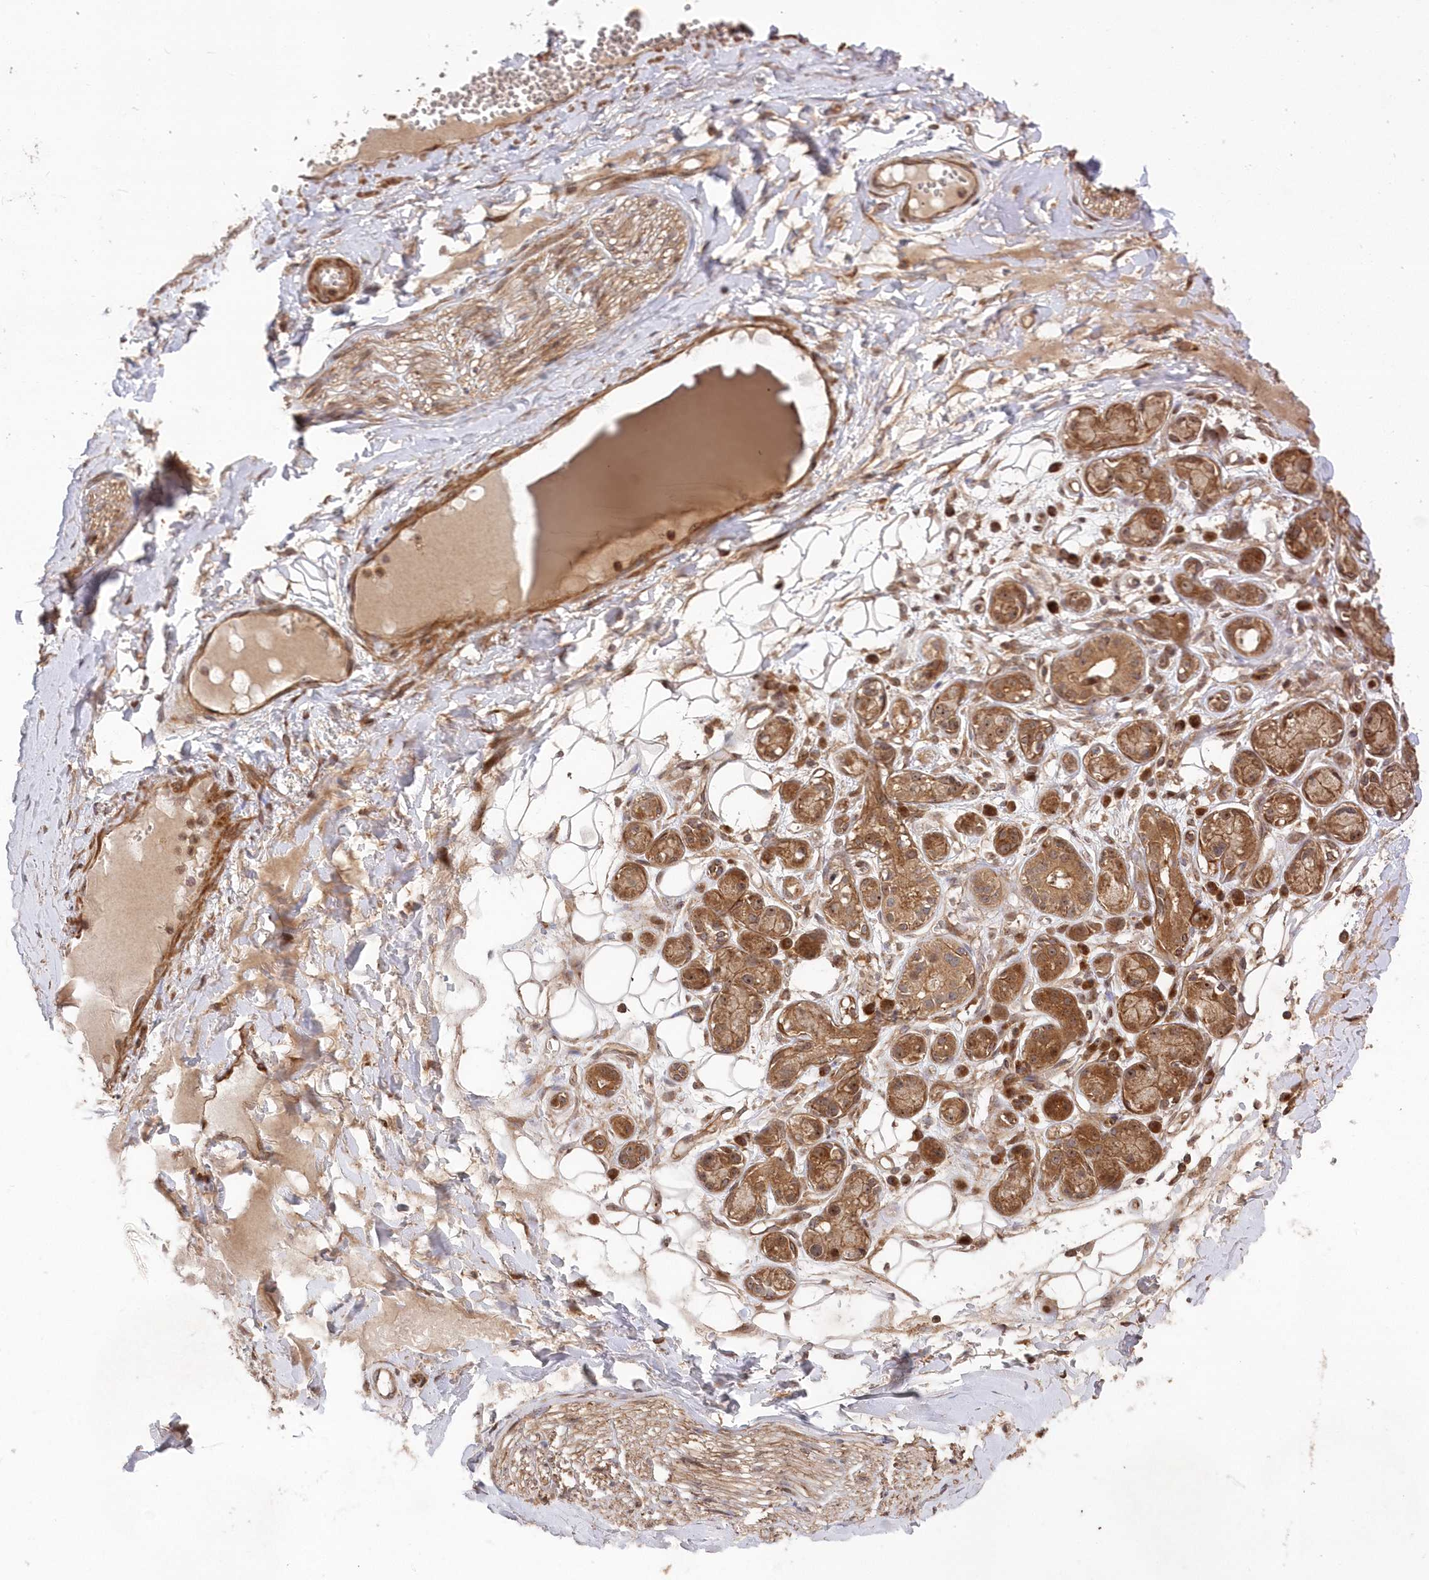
{"staining": {"intensity": "moderate", "quantity": "25%-75%", "location": "cytoplasmic/membranous"}, "tissue": "adipose tissue", "cell_type": "Adipocytes", "image_type": "normal", "snomed": [{"axis": "morphology", "description": "Normal tissue, NOS"}, {"axis": "morphology", "description": "Inflammation, NOS"}, {"axis": "topography", "description": "Salivary gland"}, {"axis": "topography", "description": "Peripheral nerve tissue"}], "caption": "Immunohistochemical staining of normal human adipose tissue shows moderate cytoplasmic/membranous protein expression in approximately 25%-75% of adipocytes. (Brightfield microscopy of DAB IHC at high magnification).", "gene": "TBCA", "patient": {"sex": "female", "age": 75}}